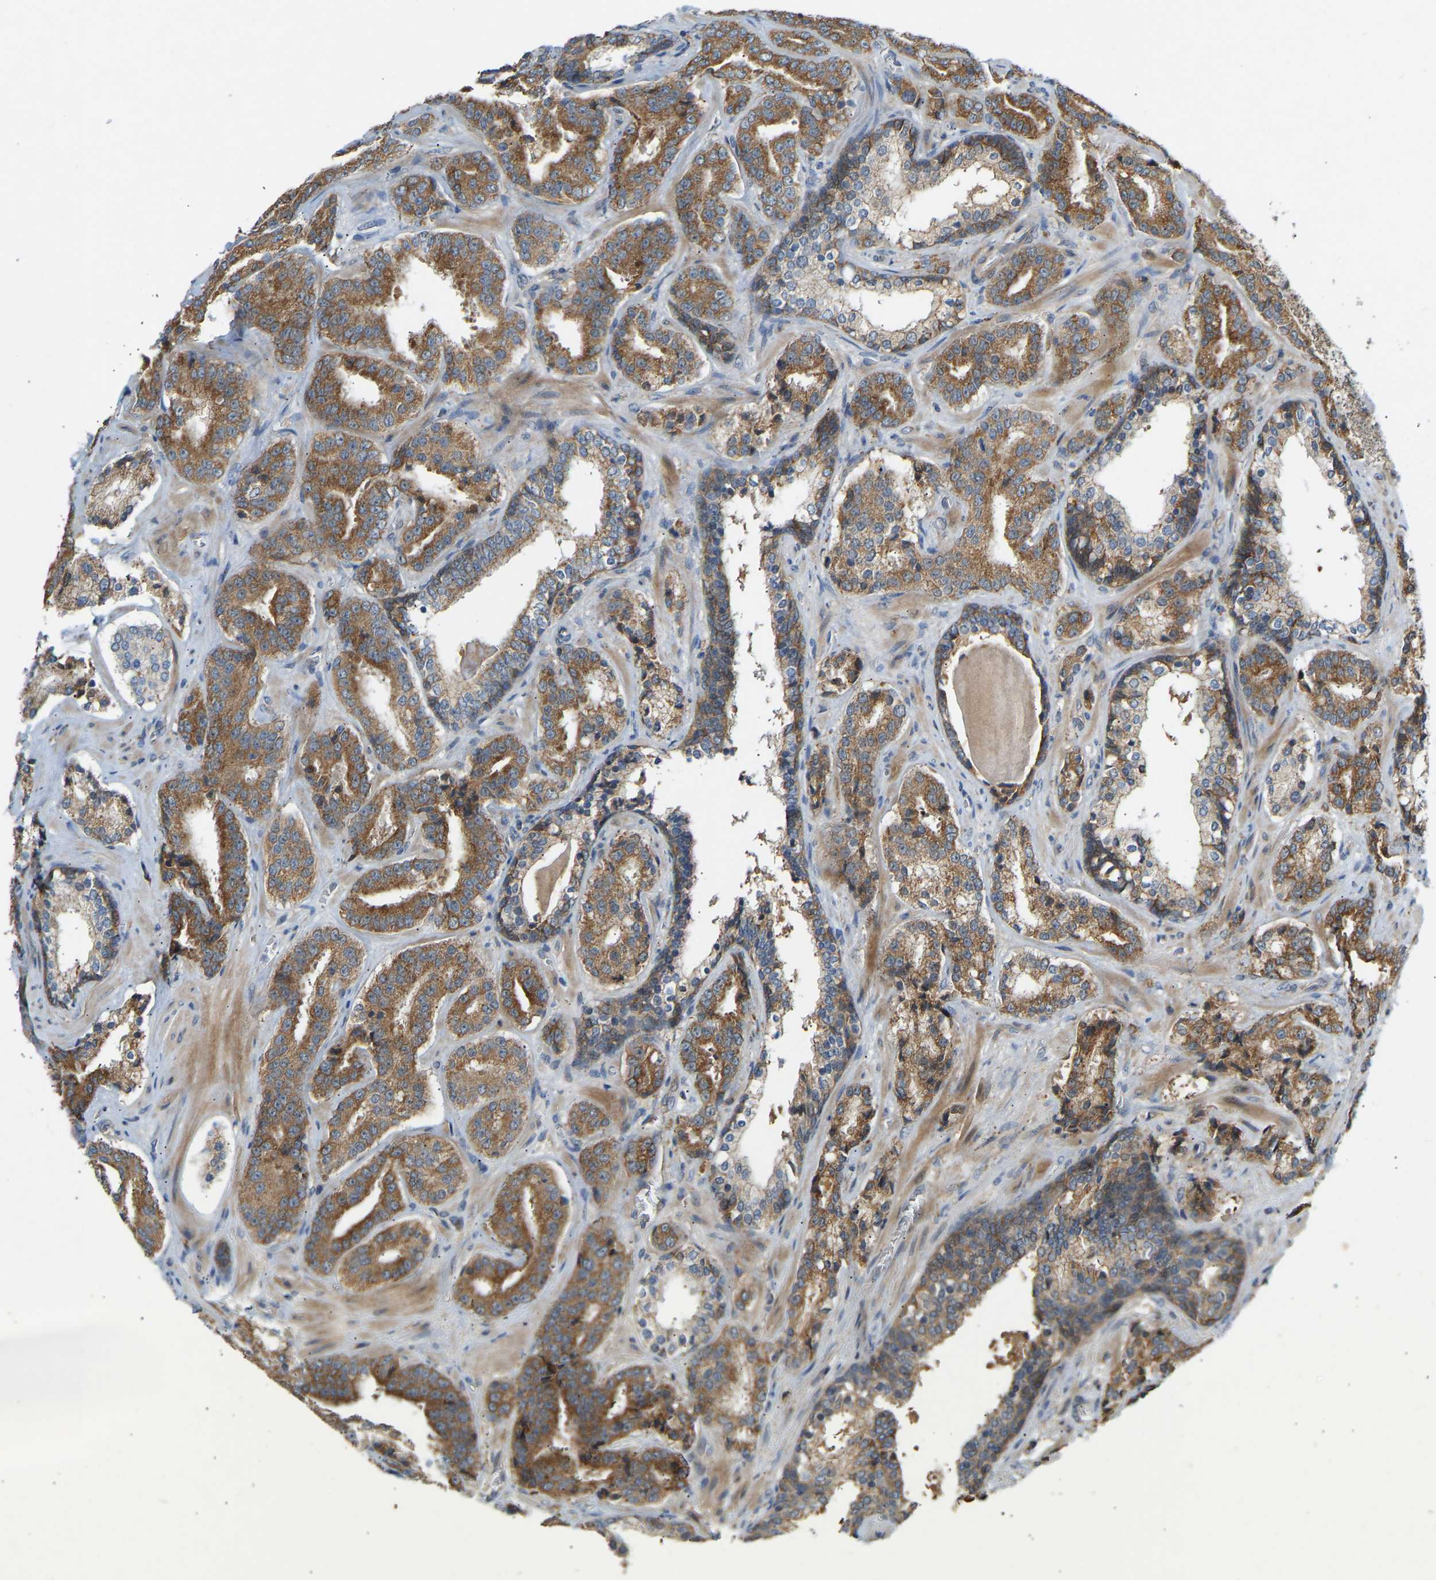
{"staining": {"intensity": "moderate", "quantity": ">75%", "location": "cytoplasmic/membranous"}, "tissue": "prostate cancer", "cell_type": "Tumor cells", "image_type": "cancer", "snomed": [{"axis": "morphology", "description": "Adenocarcinoma, High grade"}, {"axis": "topography", "description": "Prostate"}], "caption": "This histopathology image displays prostate cancer stained with IHC to label a protein in brown. The cytoplasmic/membranous of tumor cells show moderate positivity for the protein. Nuclei are counter-stained blue.", "gene": "PTCD1", "patient": {"sex": "male", "age": 60}}